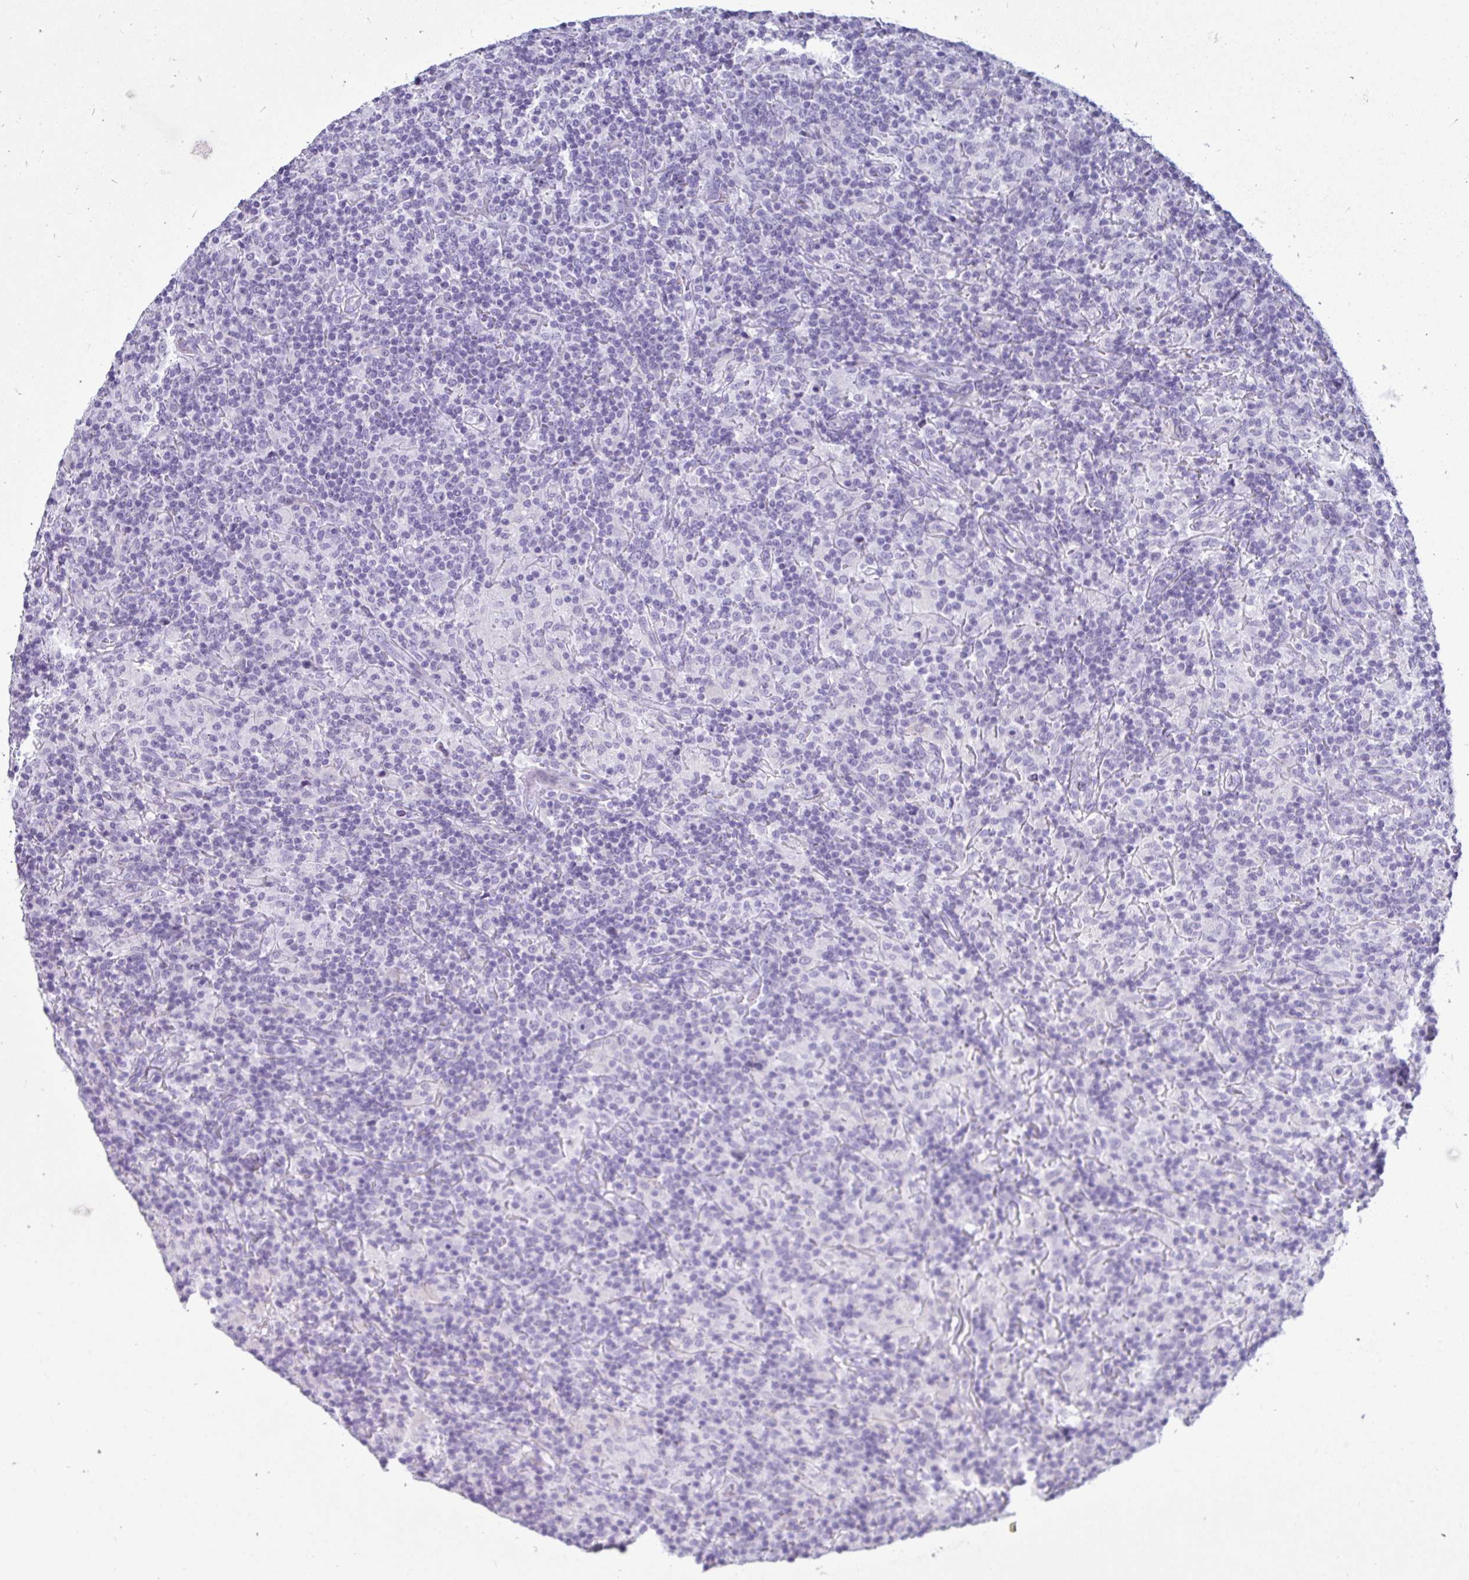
{"staining": {"intensity": "negative", "quantity": "none", "location": "none"}, "tissue": "lymphoma", "cell_type": "Tumor cells", "image_type": "cancer", "snomed": [{"axis": "morphology", "description": "Hodgkin's disease, NOS"}, {"axis": "topography", "description": "Lymph node"}], "caption": "Immunohistochemistry (IHC) histopathology image of lymphoma stained for a protein (brown), which reveals no positivity in tumor cells.", "gene": "CLGN", "patient": {"sex": "male", "age": 70}}